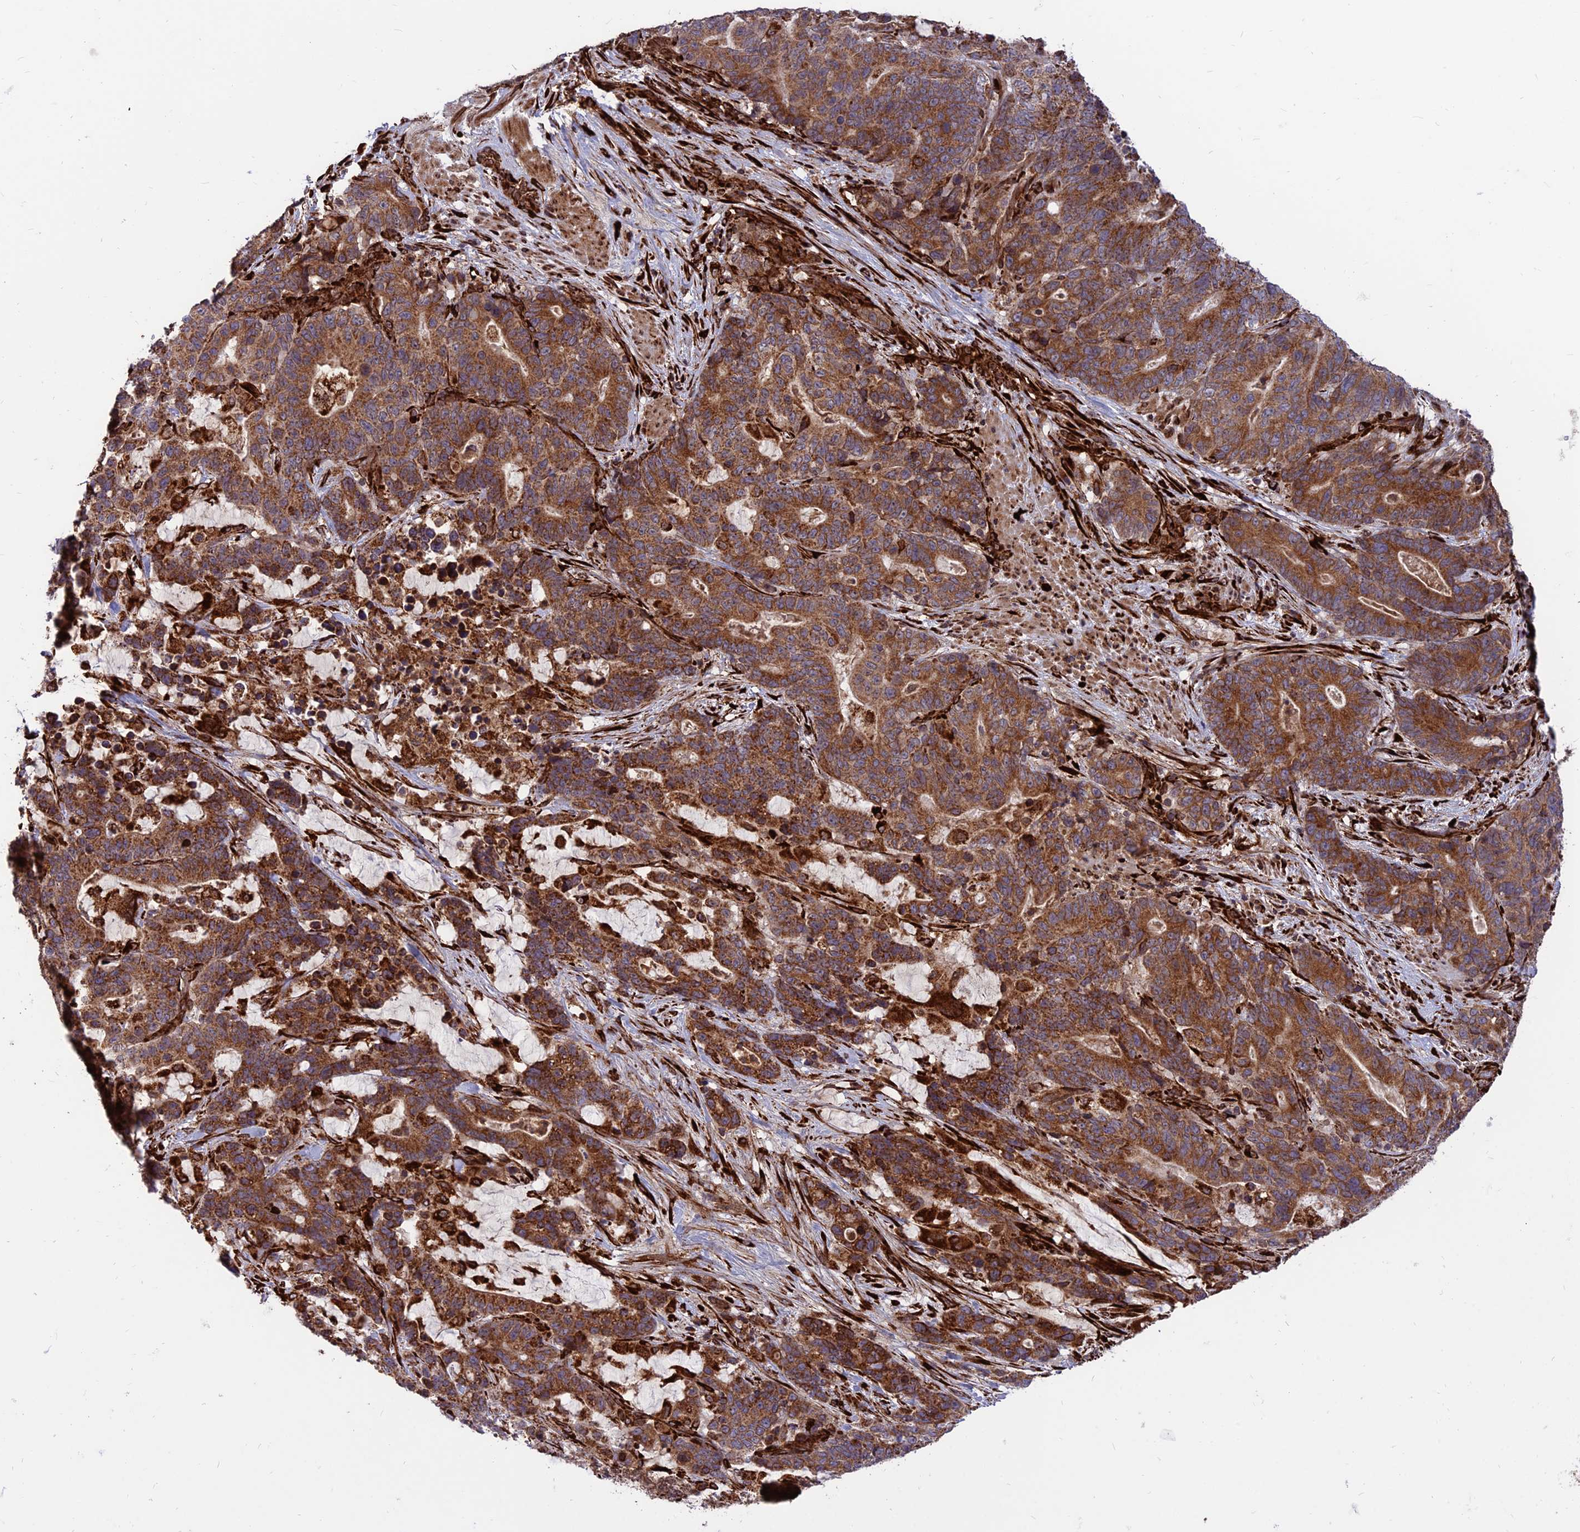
{"staining": {"intensity": "strong", "quantity": ">75%", "location": "cytoplasmic/membranous"}, "tissue": "stomach cancer", "cell_type": "Tumor cells", "image_type": "cancer", "snomed": [{"axis": "morphology", "description": "Adenocarcinoma, NOS"}, {"axis": "topography", "description": "Stomach"}], "caption": "This is a histology image of IHC staining of adenocarcinoma (stomach), which shows strong positivity in the cytoplasmic/membranous of tumor cells.", "gene": "CRTAP", "patient": {"sex": "female", "age": 76}}